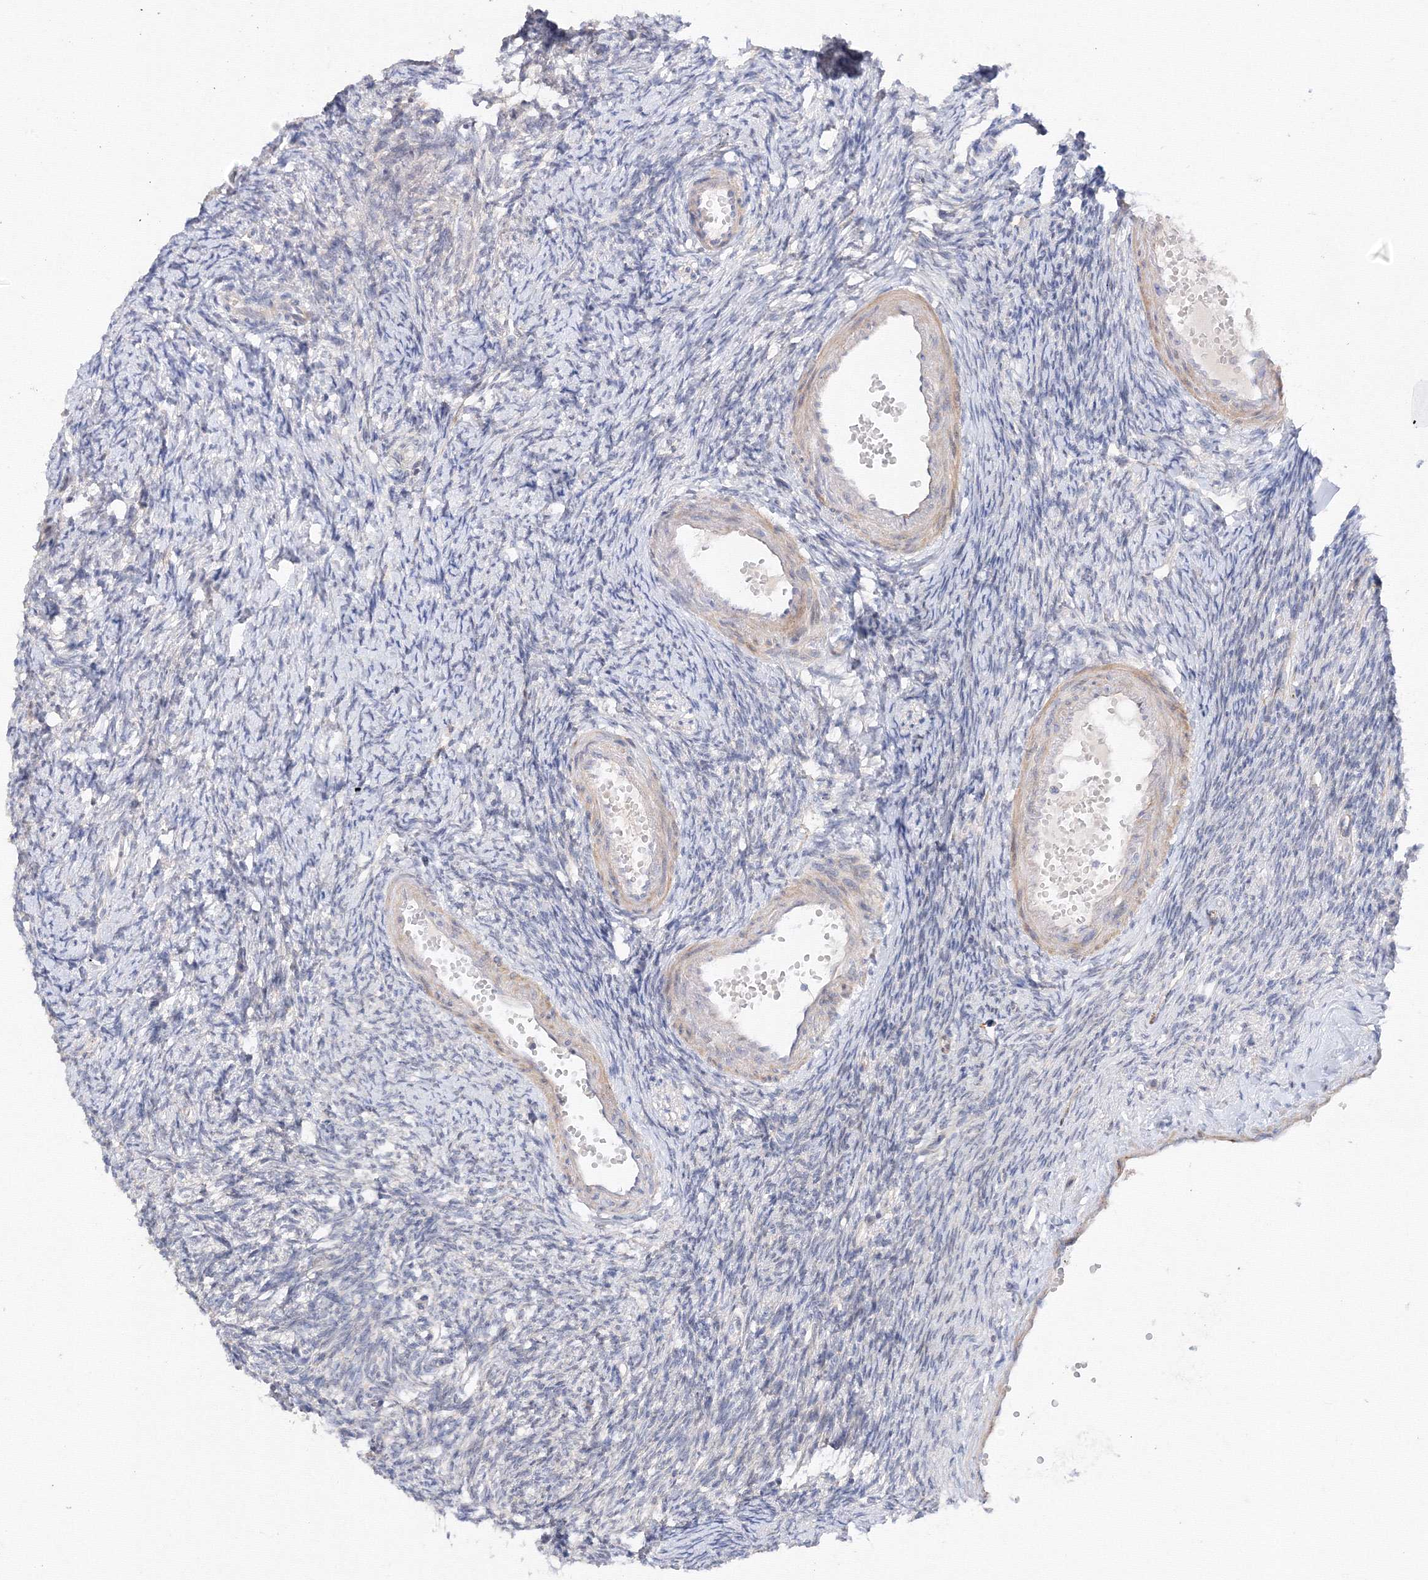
{"staining": {"intensity": "strong", "quantity": ">75%", "location": "cytoplasmic/membranous"}, "tissue": "ovary", "cell_type": "Follicle cells", "image_type": "normal", "snomed": [{"axis": "morphology", "description": "Normal tissue, NOS"}, {"axis": "morphology", "description": "Cyst, NOS"}, {"axis": "topography", "description": "Ovary"}], "caption": "Immunohistochemical staining of normal ovary shows high levels of strong cytoplasmic/membranous staining in approximately >75% of follicle cells.", "gene": "DIS3L2", "patient": {"sex": "female", "age": 33}}